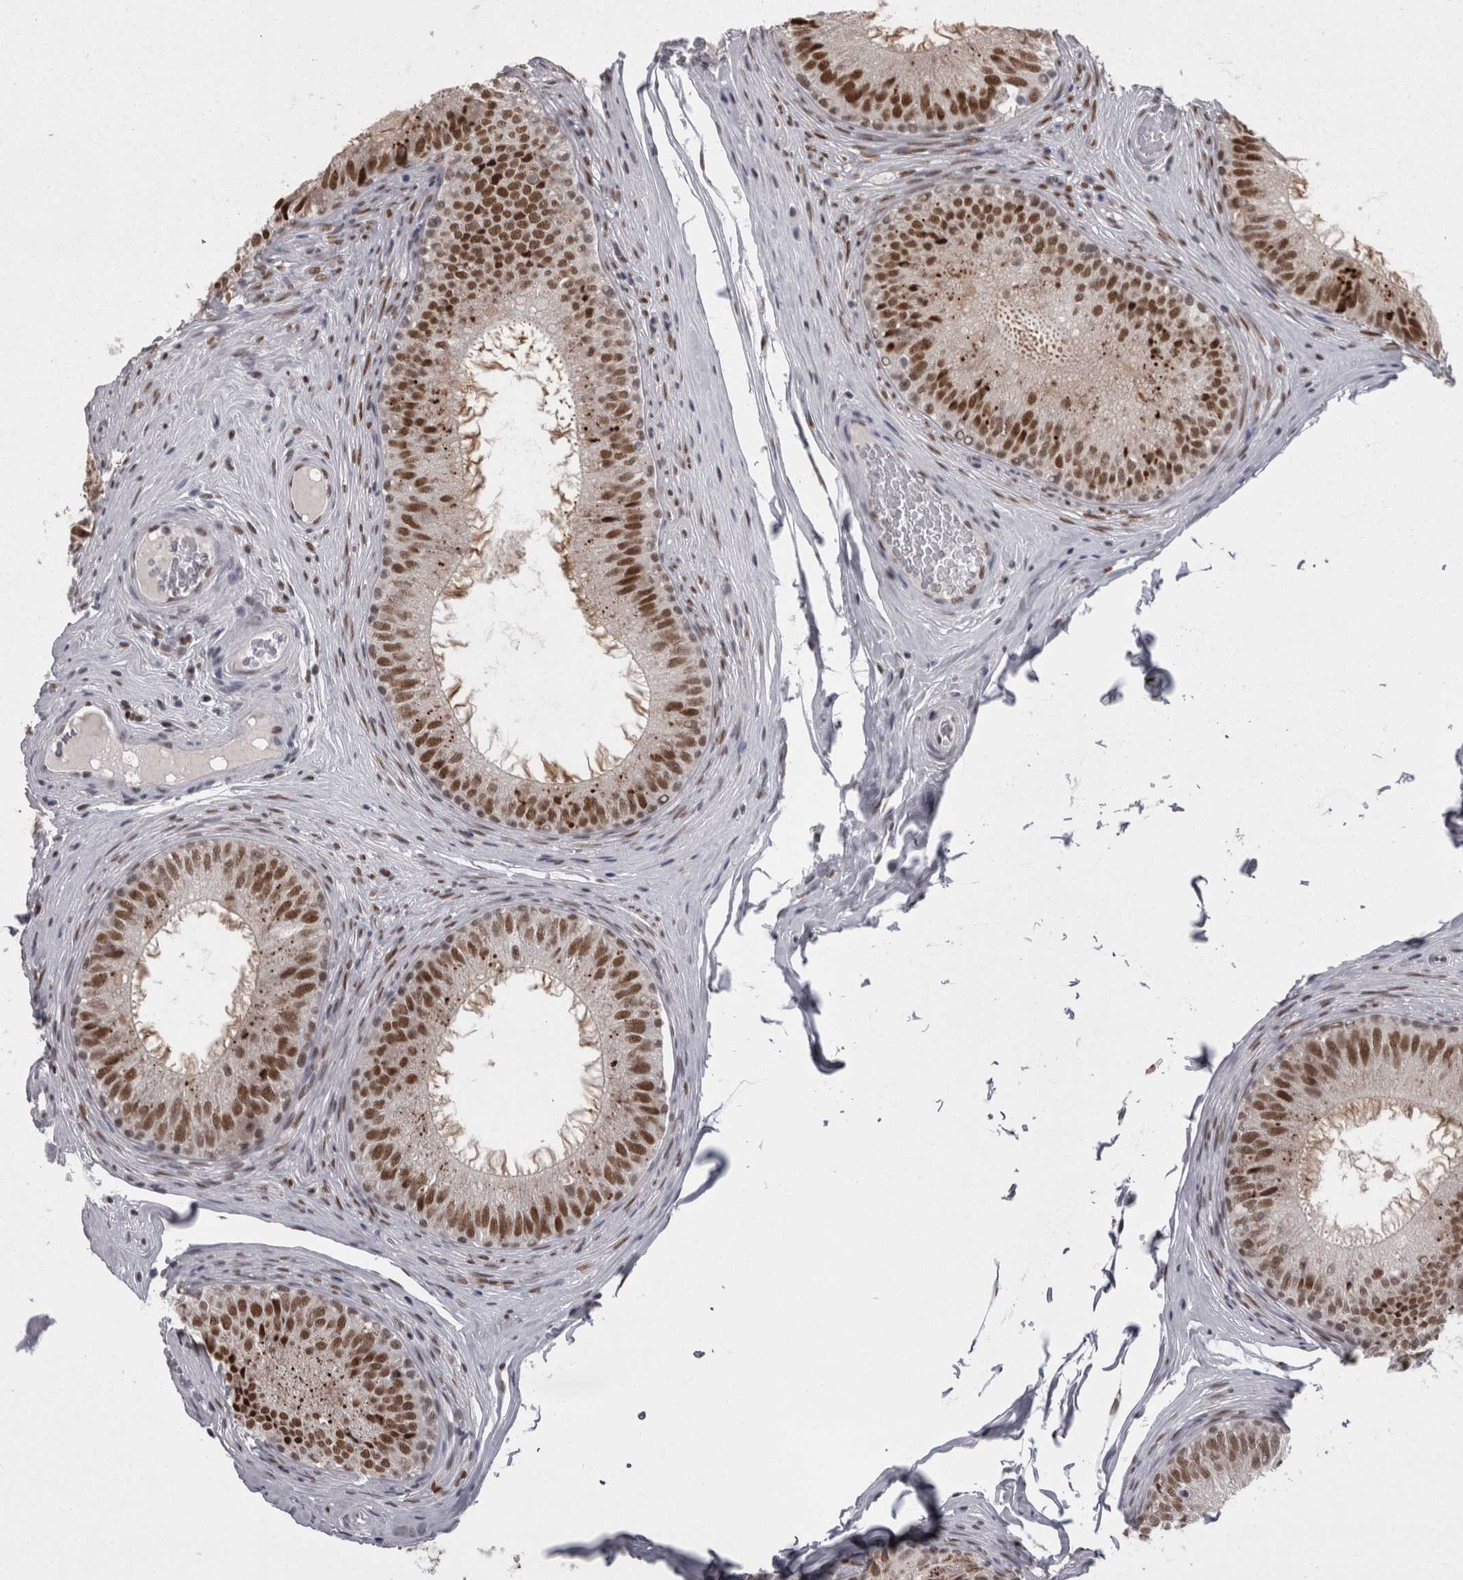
{"staining": {"intensity": "strong", "quantity": ">75%", "location": "nuclear"}, "tissue": "epididymis", "cell_type": "Glandular cells", "image_type": "normal", "snomed": [{"axis": "morphology", "description": "Normal tissue, NOS"}, {"axis": "topography", "description": "Epididymis"}], "caption": "IHC (DAB (3,3'-diaminobenzidine)) staining of unremarkable human epididymis reveals strong nuclear protein expression in about >75% of glandular cells.", "gene": "C1orf54", "patient": {"sex": "male", "age": 32}}